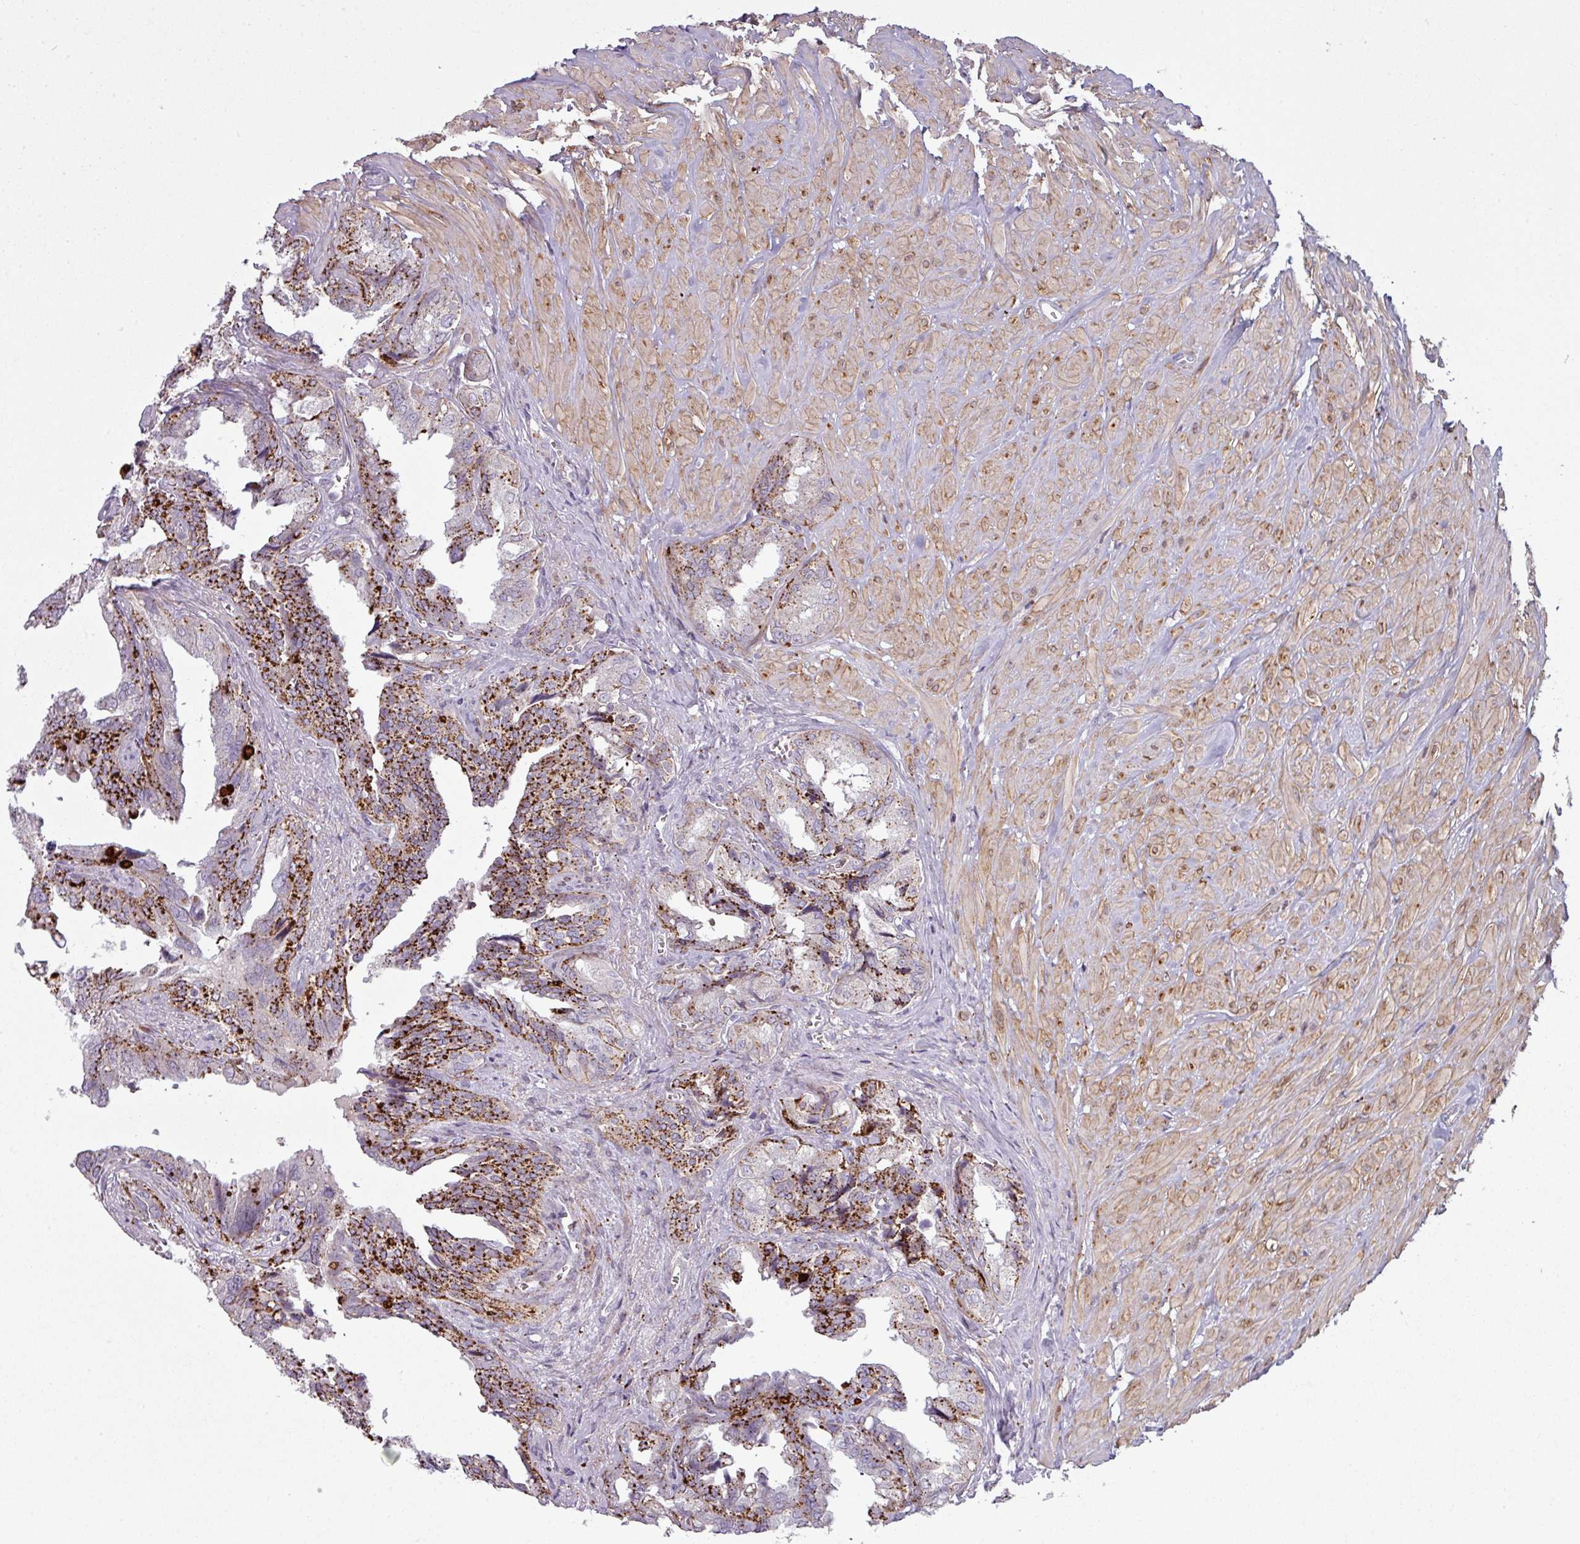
{"staining": {"intensity": "strong", "quantity": ">75%", "location": "cytoplasmic/membranous"}, "tissue": "seminal vesicle", "cell_type": "Glandular cells", "image_type": "normal", "snomed": [{"axis": "morphology", "description": "Normal tissue, NOS"}, {"axis": "topography", "description": "Seminal veicle"}], "caption": "Protein analysis of benign seminal vesicle demonstrates strong cytoplasmic/membranous staining in approximately >75% of glandular cells.", "gene": "MAP7D2", "patient": {"sex": "male", "age": 67}}